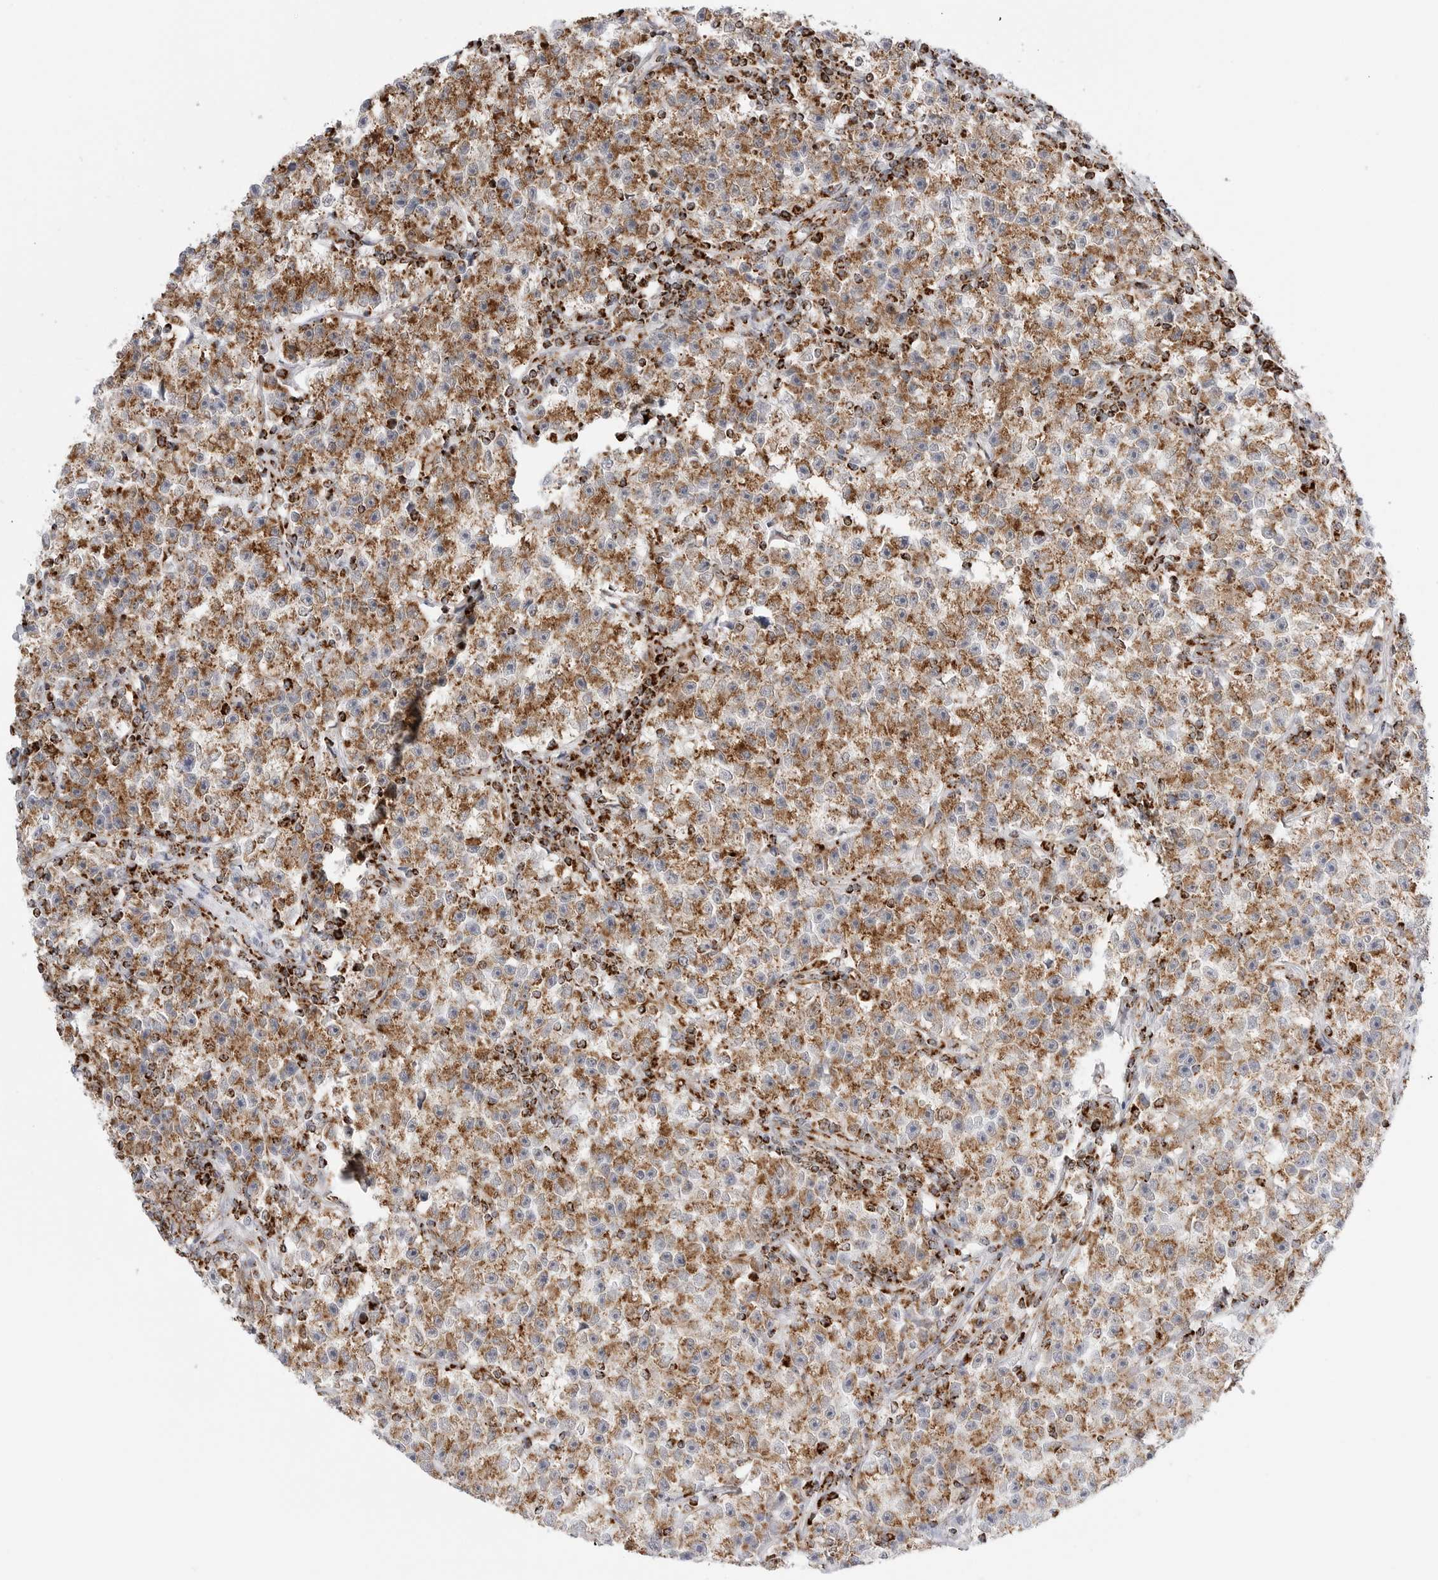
{"staining": {"intensity": "moderate", "quantity": ">75%", "location": "cytoplasmic/membranous"}, "tissue": "testis cancer", "cell_type": "Tumor cells", "image_type": "cancer", "snomed": [{"axis": "morphology", "description": "Seminoma, NOS"}, {"axis": "topography", "description": "Testis"}], "caption": "IHC of human seminoma (testis) reveals medium levels of moderate cytoplasmic/membranous staining in approximately >75% of tumor cells.", "gene": "ATP5IF1", "patient": {"sex": "male", "age": 22}}